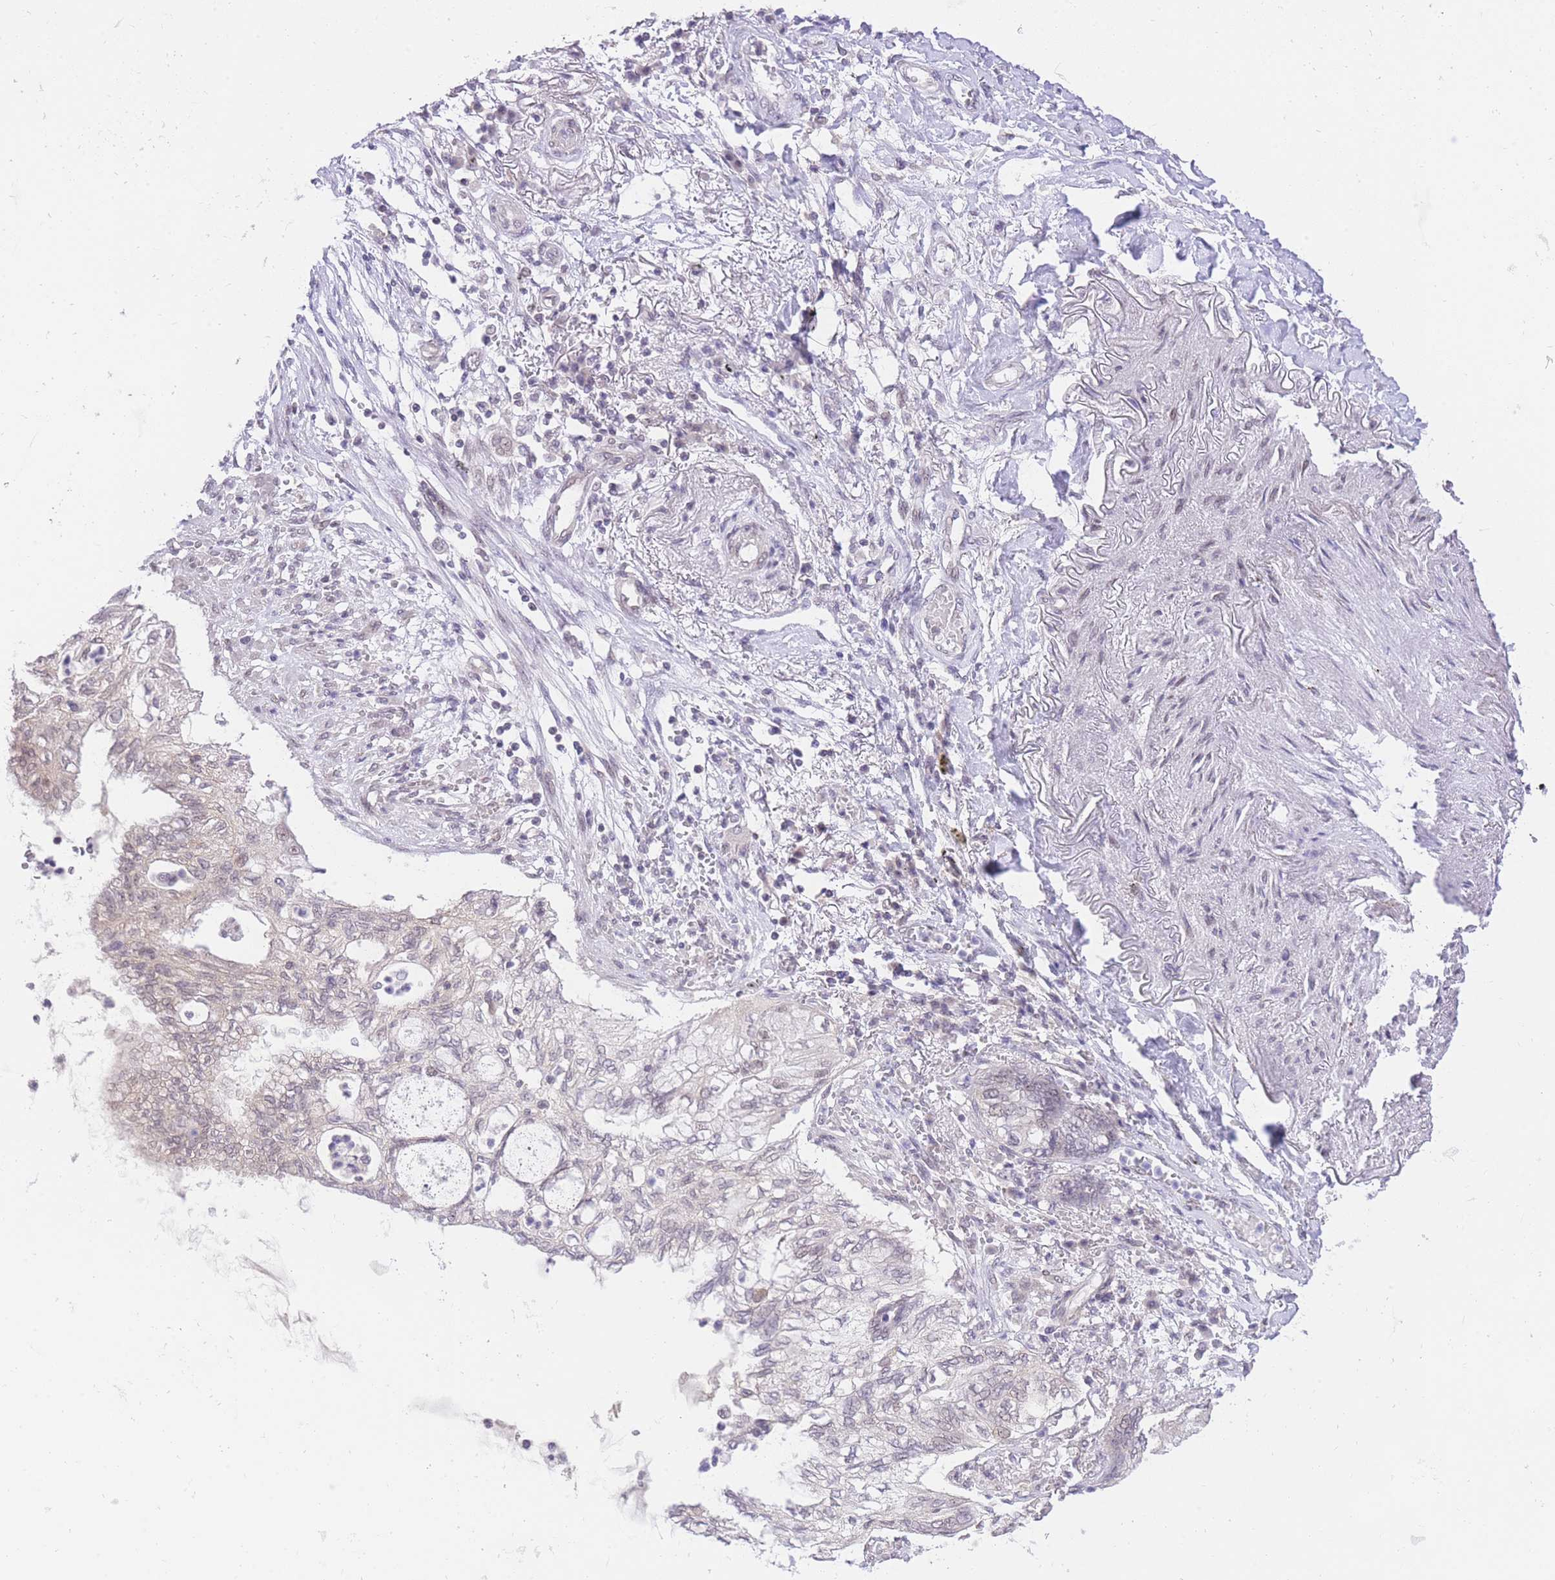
{"staining": {"intensity": "negative", "quantity": "none", "location": "none"}, "tissue": "lung cancer", "cell_type": "Tumor cells", "image_type": "cancer", "snomed": [{"axis": "morphology", "description": "Adenocarcinoma, NOS"}, {"axis": "topography", "description": "Lung"}], "caption": "IHC image of neoplastic tissue: lung cancer (adenocarcinoma) stained with DAB displays no significant protein positivity in tumor cells. (Brightfield microscopy of DAB (3,3'-diaminobenzidine) immunohistochemistry (IHC) at high magnification).", "gene": "STK39", "patient": {"sex": "female", "age": 70}}